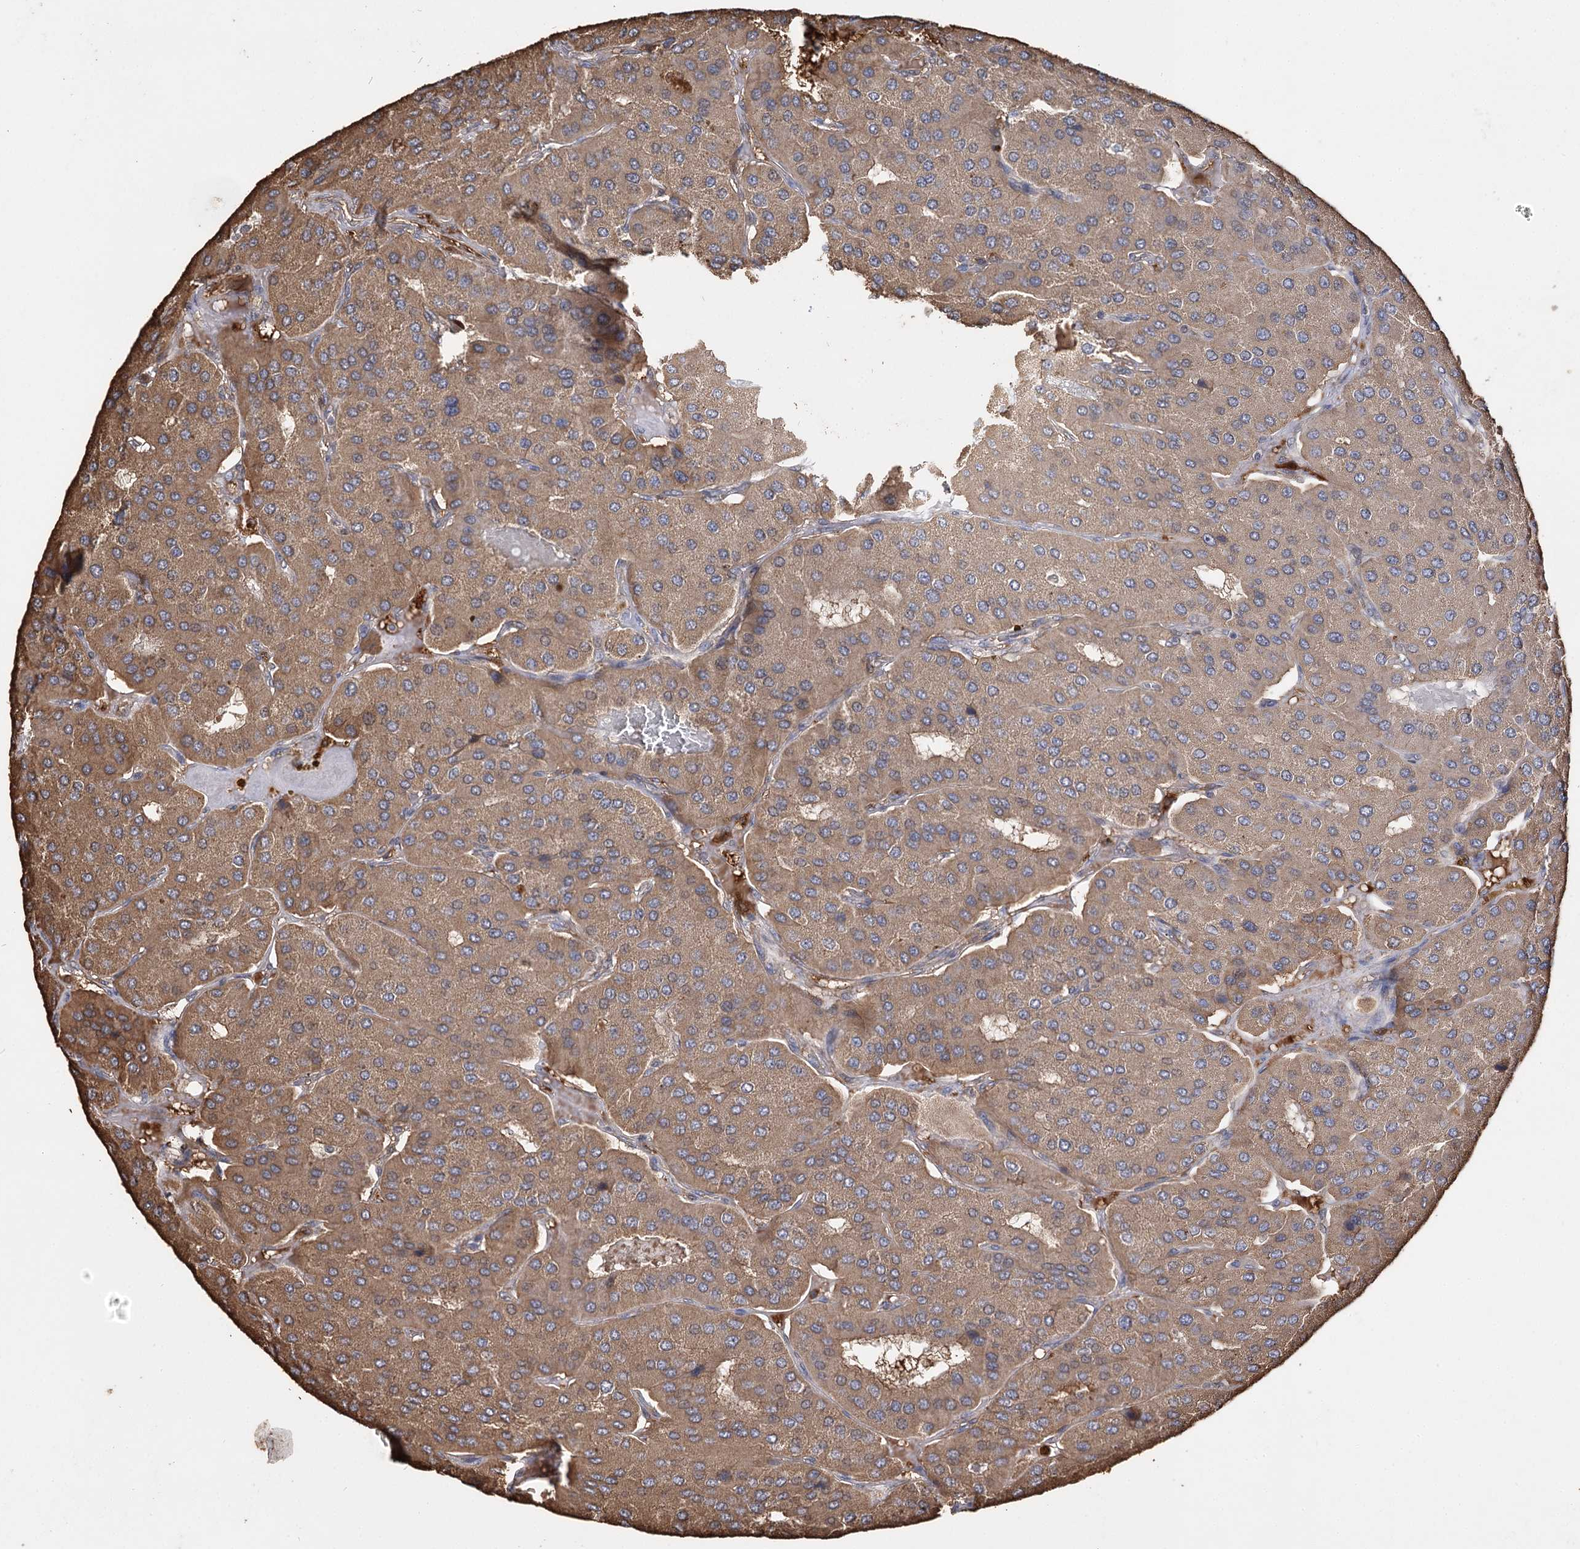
{"staining": {"intensity": "moderate", "quantity": ">75%", "location": "cytoplasmic/membranous"}, "tissue": "parathyroid gland", "cell_type": "Glandular cells", "image_type": "normal", "snomed": [{"axis": "morphology", "description": "Normal tissue, NOS"}, {"axis": "morphology", "description": "Adenoma, NOS"}, {"axis": "topography", "description": "Parathyroid gland"}], "caption": "Protein staining by IHC demonstrates moderate cytoplasmic/membranous positivity in approximately >75% of glandular cells in normal parathyroid gland.", "gene": "ARL13A", "patient": {"sex": "female", "age": 86}}